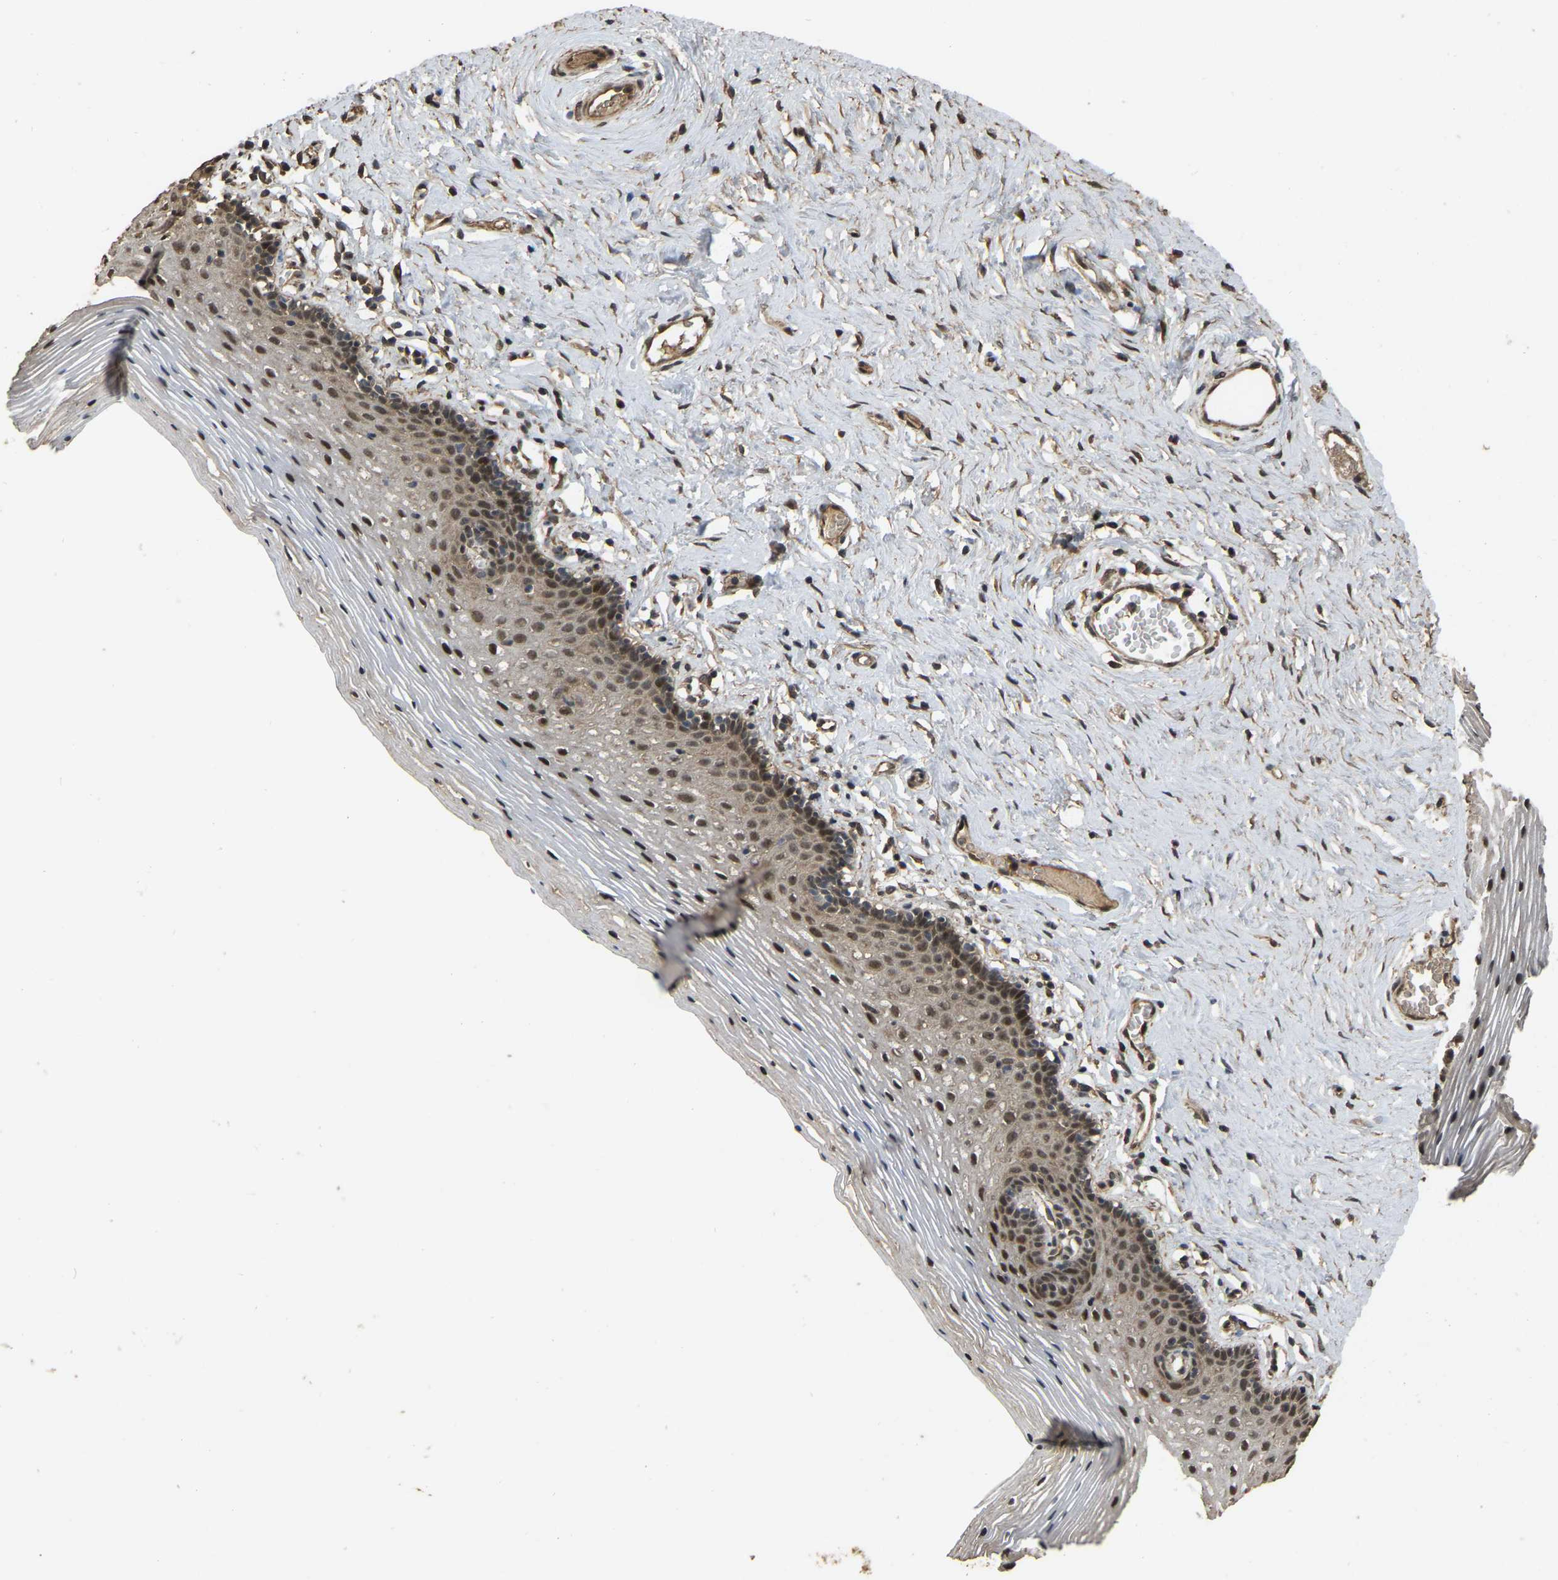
{"staining": {"intensity": "moderate", "quantity": ">75%", "location": "cytoplasmic/membranous,nuclear"}, "tissue": "vagina", "cell_type": "Squamous epithelial cells", "image_type": "normal", "snomed": [{"axis": "morphology", "description": "Normal tissue, NOS"}, {"axis": "topography", "description": "Vagina"}], "caption": "A high-resolution image shows IHC staining of unremarkable vagina, which exhibits moderate cytoplasmic/membranous,nuclear positivity in about >75% of squamous epithelial cells.", "gene": "ARHGAP23", "patient": {"sex": "female", "age": 32}}